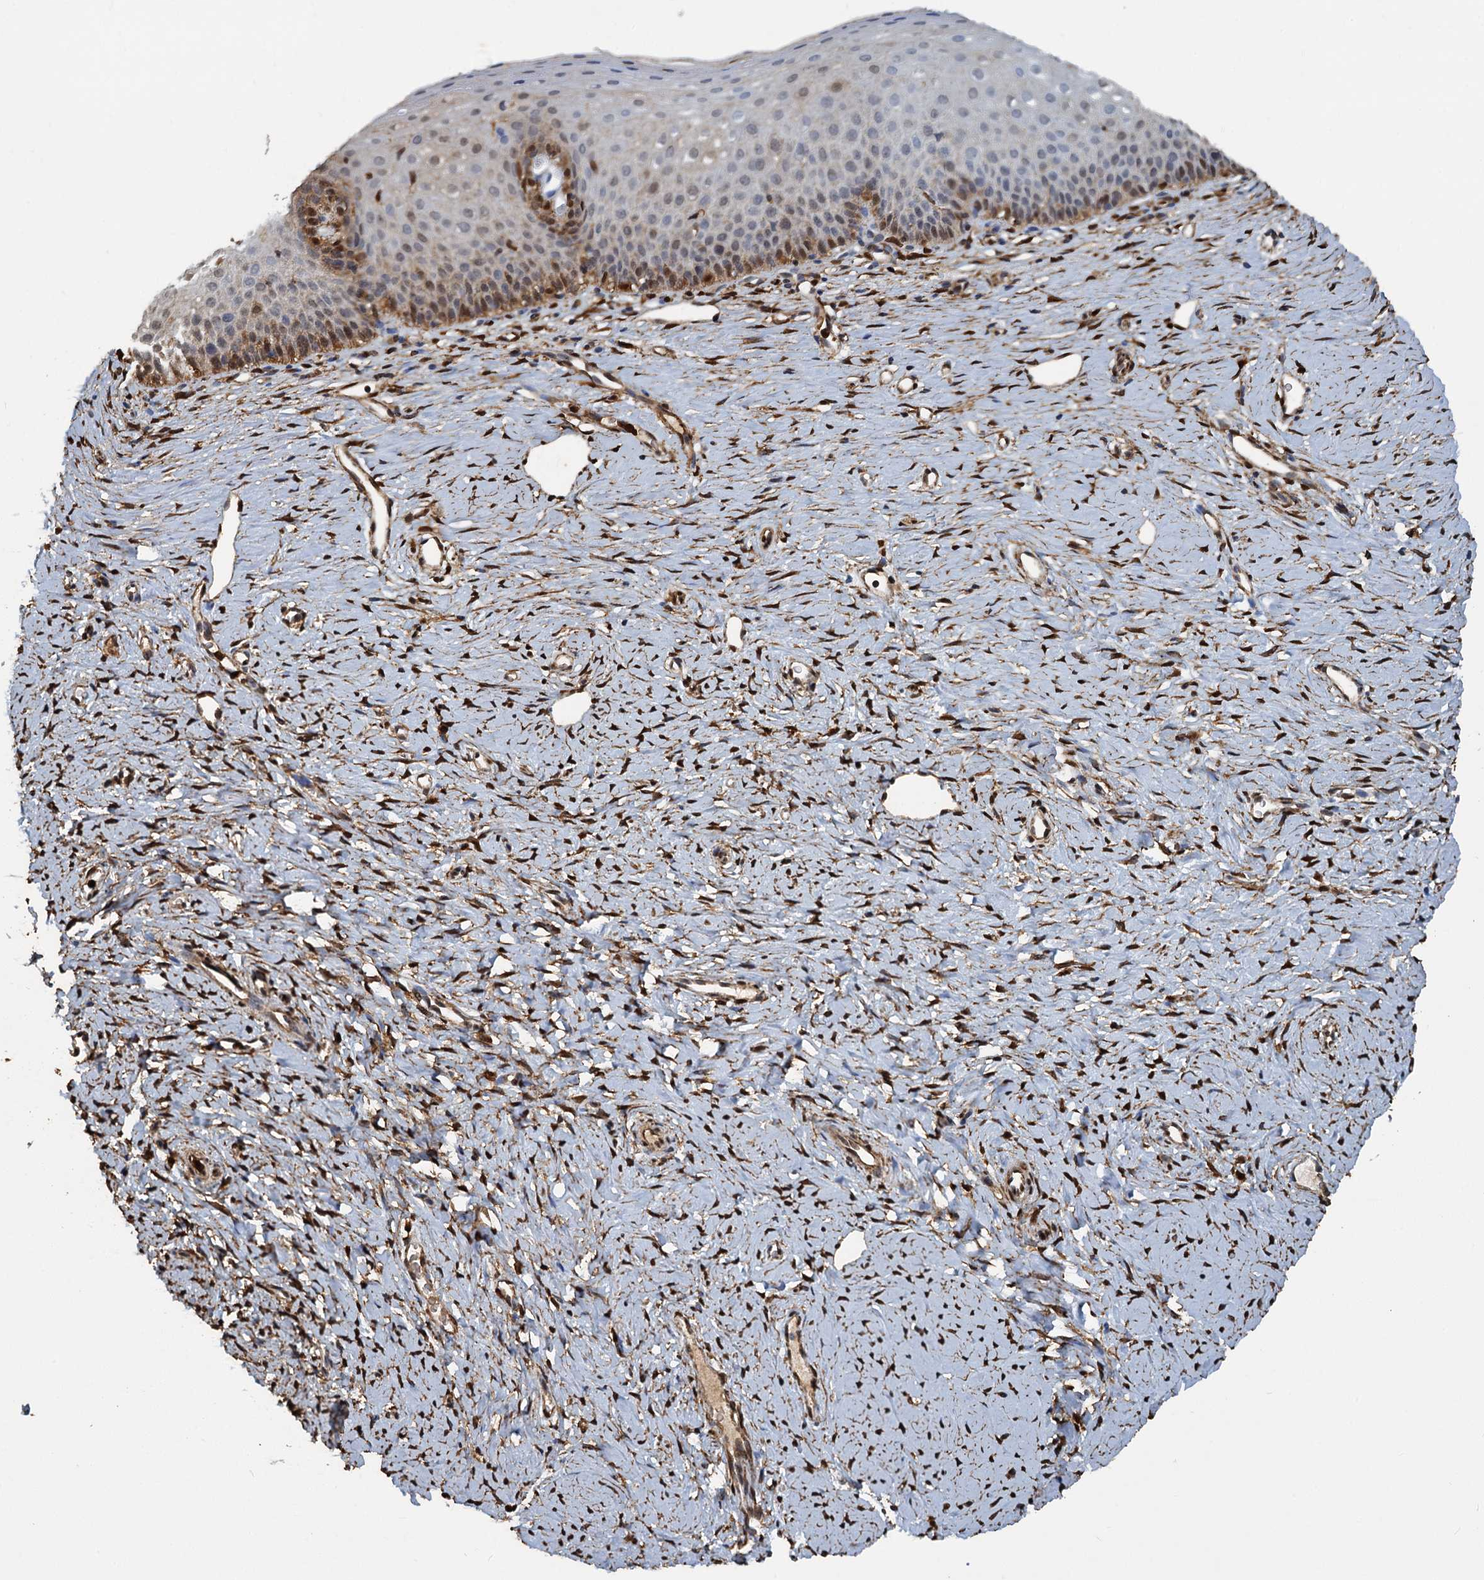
{"staining": {"intensity": "moderate", "quantity": ">75%", "location": "cytoplasmic/membranous,nuclear"}, "tissue": "cervix", "cell_type": "Glandular cells", "image_type": "normal", "snomed": [{"axis": "morphology", "description": "Normal tissue, NOS"}, {"axis": "topography", "description": "Cervix"}], "caption": "Glandular cells demonstrate medium levels of moderate cytoplasmic/membranous,nuclear staining in about >75% of cells in normal cervix.", "gene": "S100A6", "patient": {"sex": "female", "age": 36}}